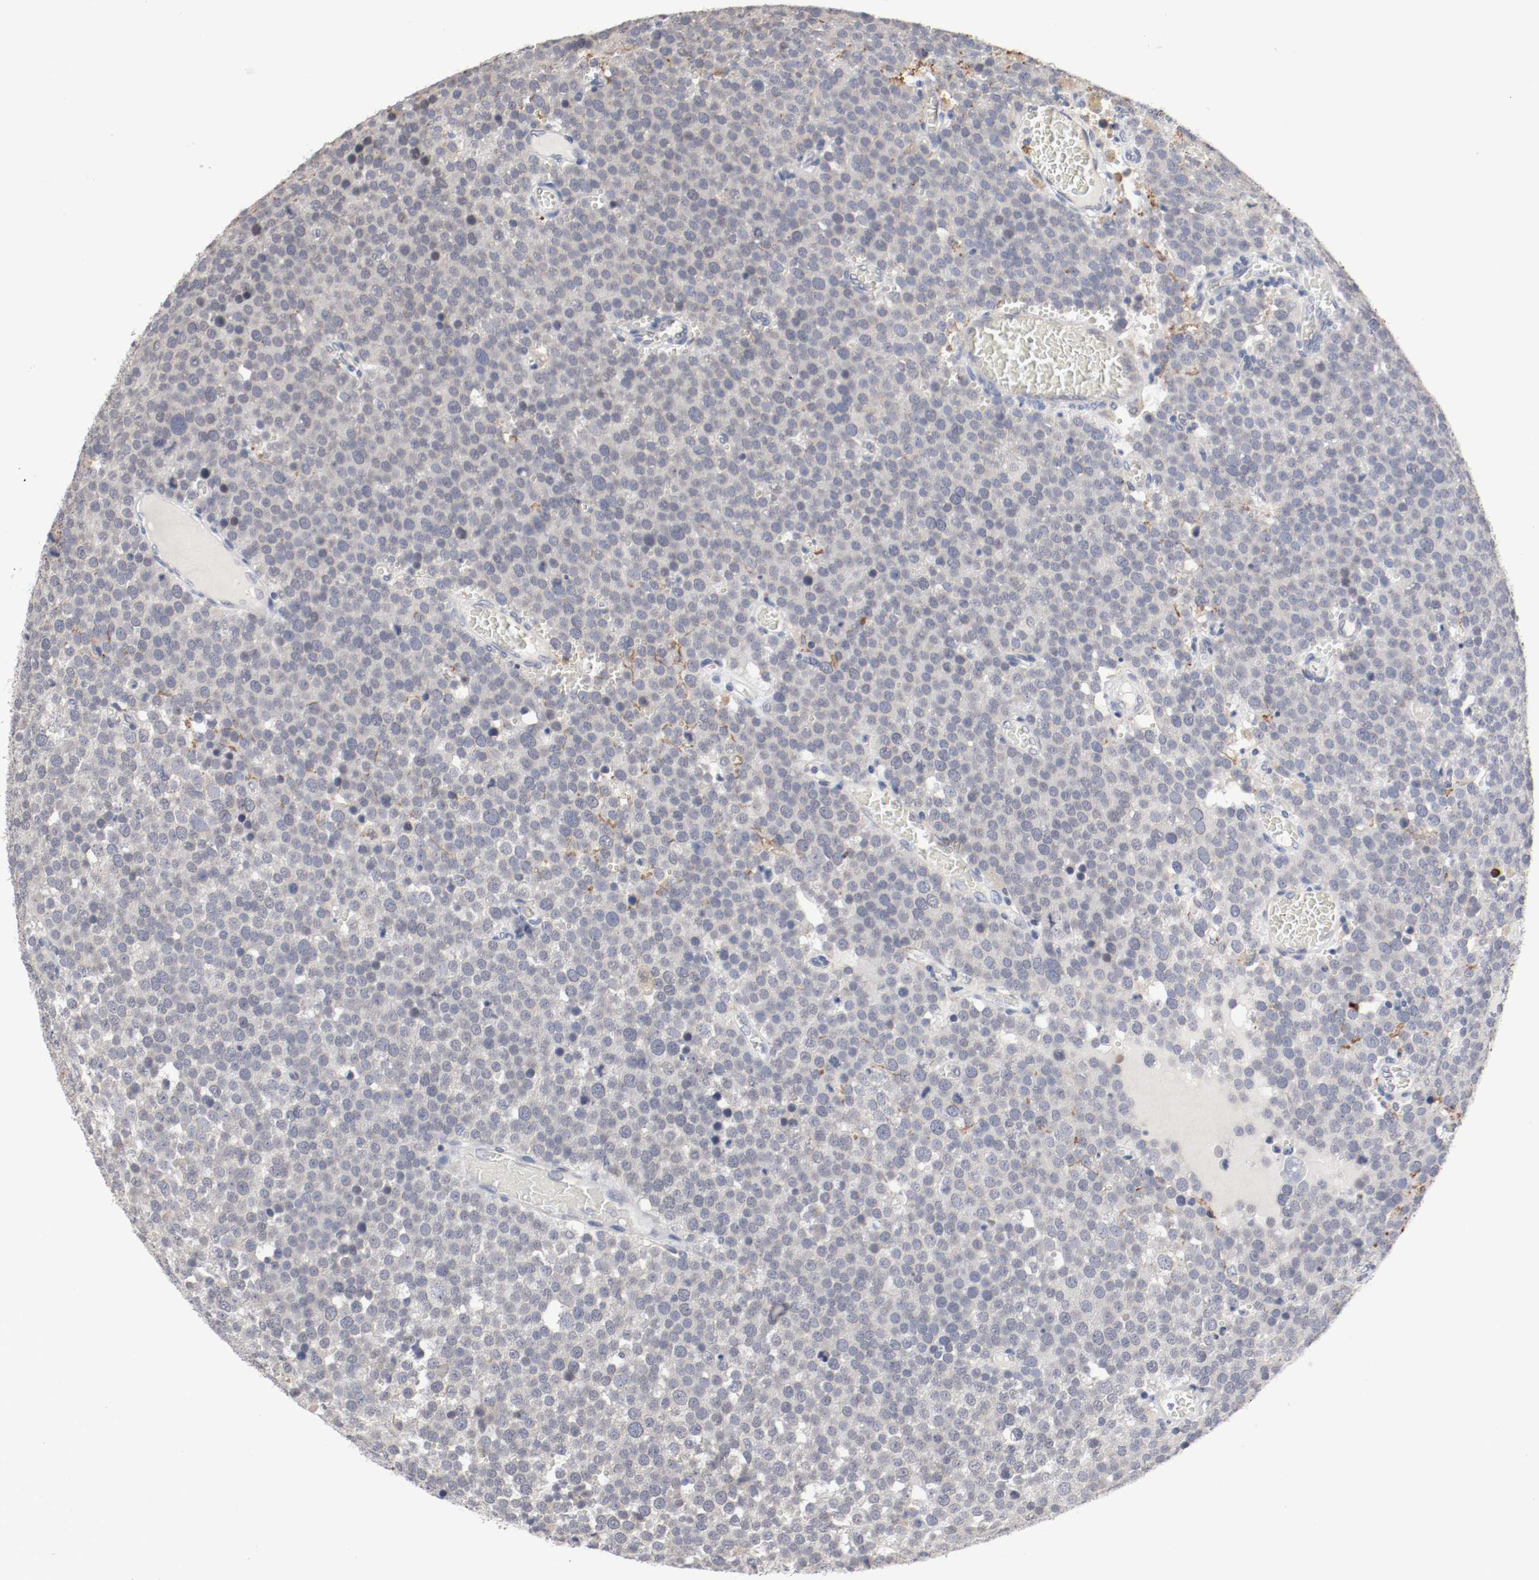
{"staining": {"intensity": "negative", "quantity": "none", "location": "none"}, "tissue": "testis cancer", "cell_type": "Tumor cells", "image_type": "cancer", "snomed": [{"axis": "morphology", "description": "Seminoma, NOS"}, {"axis": "topography", "description": "Testis"}], "caption": "An IHC photomicrograph of testis cancer is shown. There is no staining in tumor cells of testis cancer. (DAB (3,3'-diaminobenzidine) immunohistochemistry, high magnification).", "gene": "CEBPE", "patient": {"sex": "male", "age": 71}}